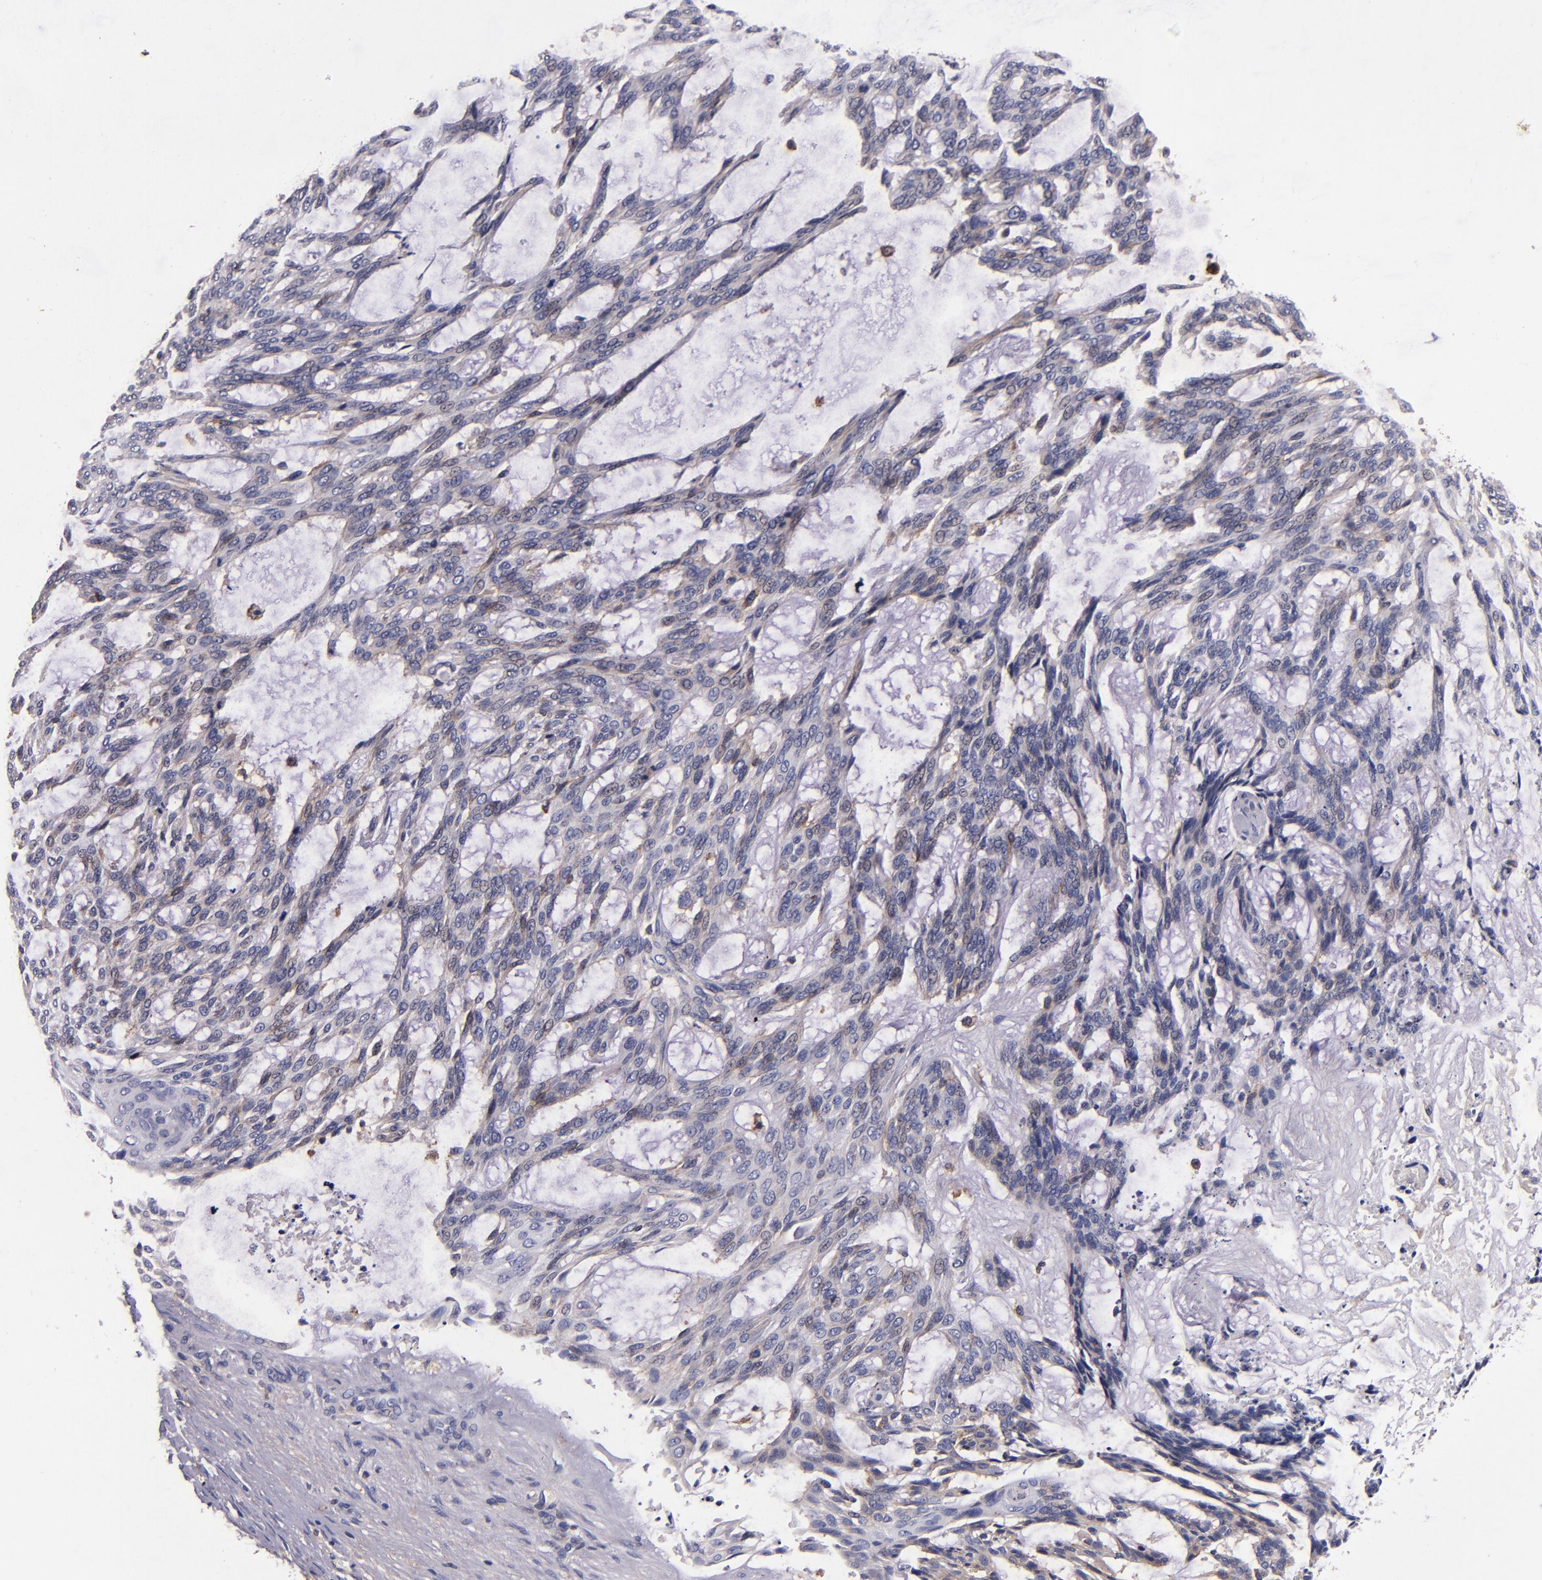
{"staining": {"intensity": "weak", "quantity": "25%-75%", "location": "cytoplasmic/membranous"}, "tissue": "skin cancer", "cell_type": "Tumor cells", "image_type": "cancer", "snomed": [{"axis": "morphology", "description": "Normal tissue, NOS"}, {"axis": "morphology", "description": "Basal cell carcinoma"}, {"axis": "topography", "description": "Skin"}], "caption": "Skin cancer stained with a brown dye exhibits weak cytoplasmic/membranous positive positivity in approximately 25%-75% of tumor cells.", "gene": "SIRPA", "patient": {"sex": "female", "age": 71}}